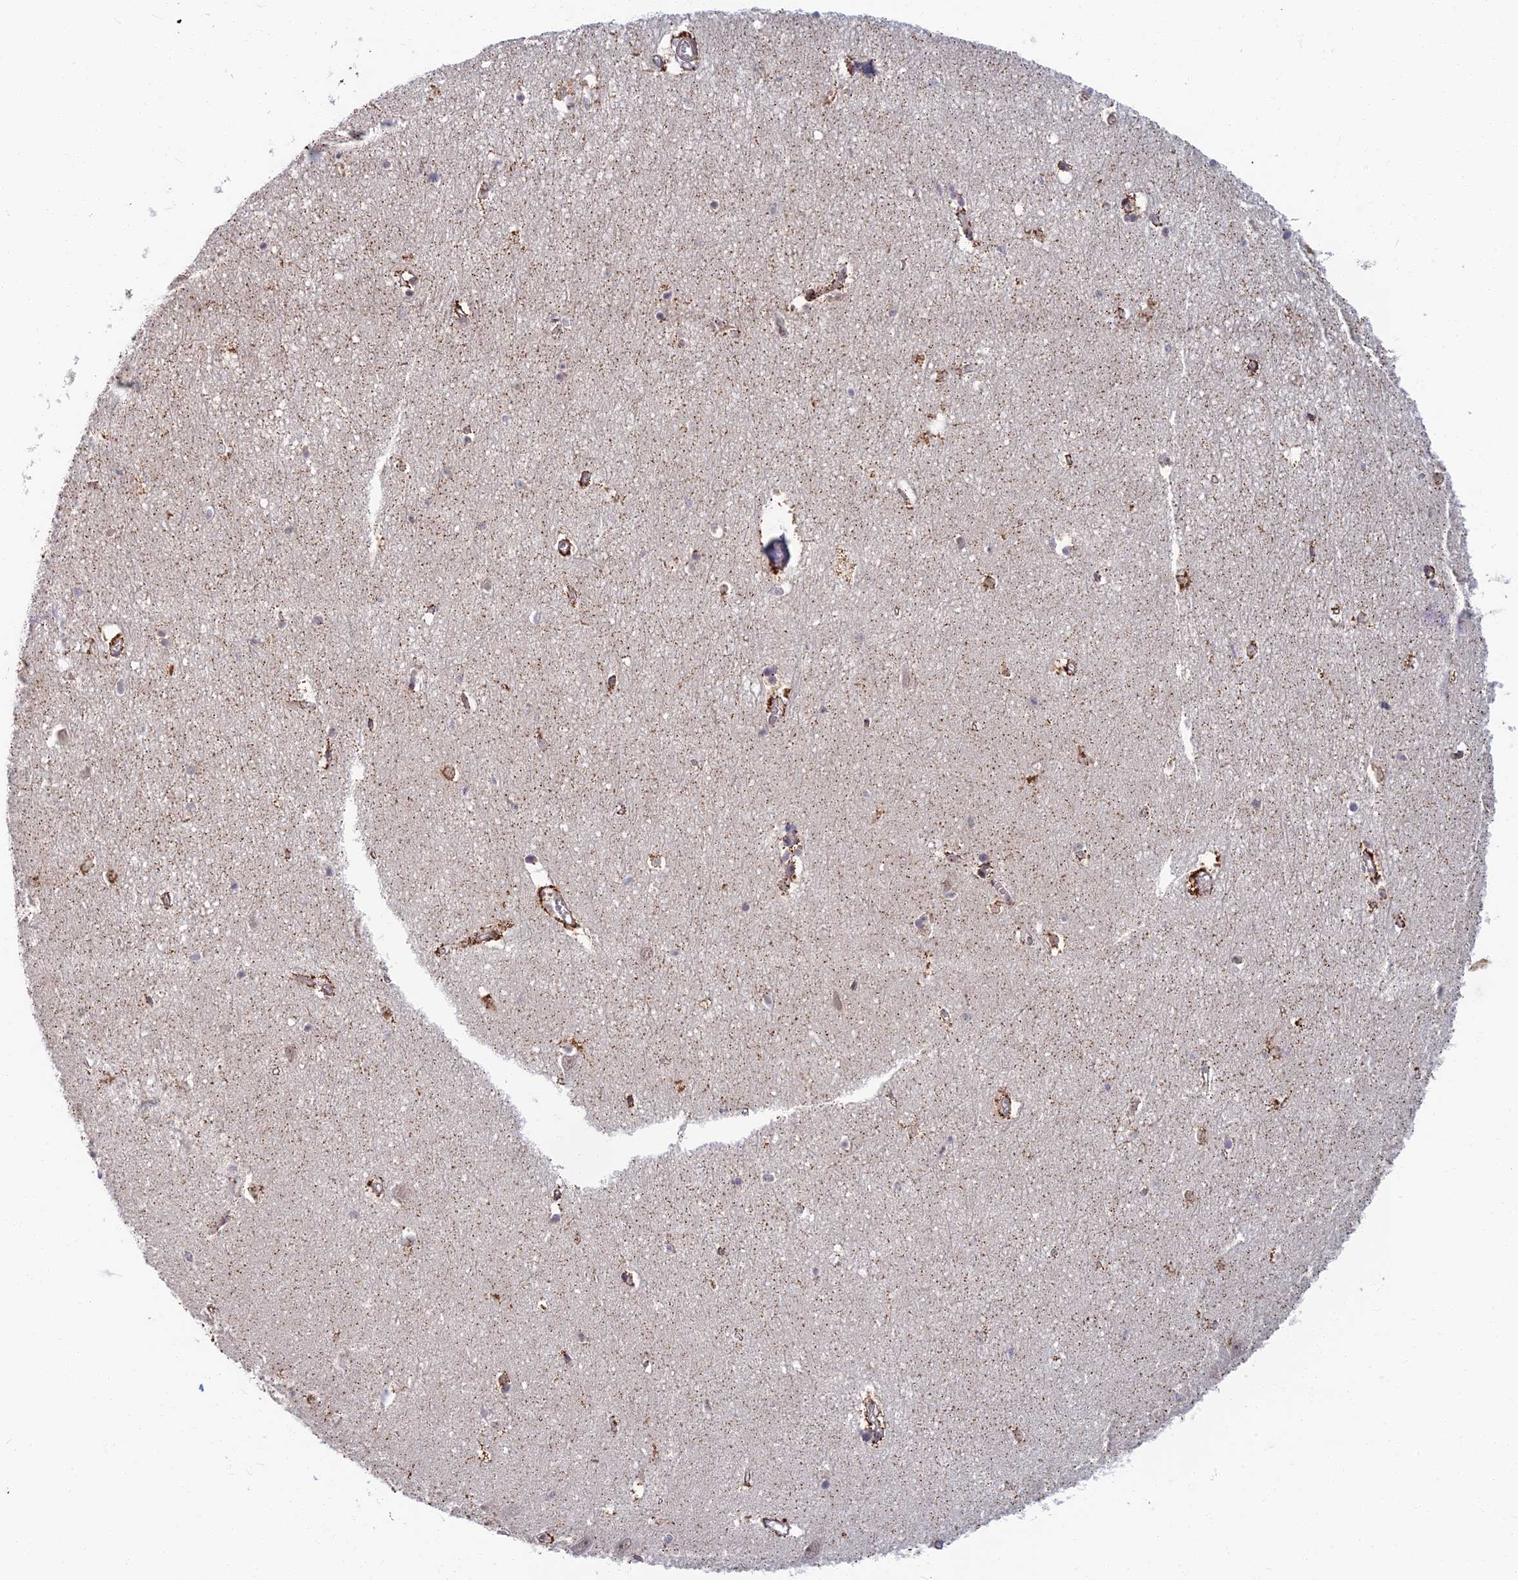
{"staining": {"intensity": "moderate", "quantity": "<25%", "location": "nuclear"}, "tissue": "hippocampus", "cell_type": "Glial cells", "image_type": "normal", "snomed": [{"axis": "morphology", "description": "Normal tissue, NOS"}, {"axis": "topography", "description": "Hippocampus"}], "caption": "IHC micrograph of unremarkable hippocampus stained for a protein (brown), which reveals low levels of moderate nuclear expression in approximately <25% of glial cells.", "gene": "TCEA2", "patient": {"sex": "female", "age": 64}}